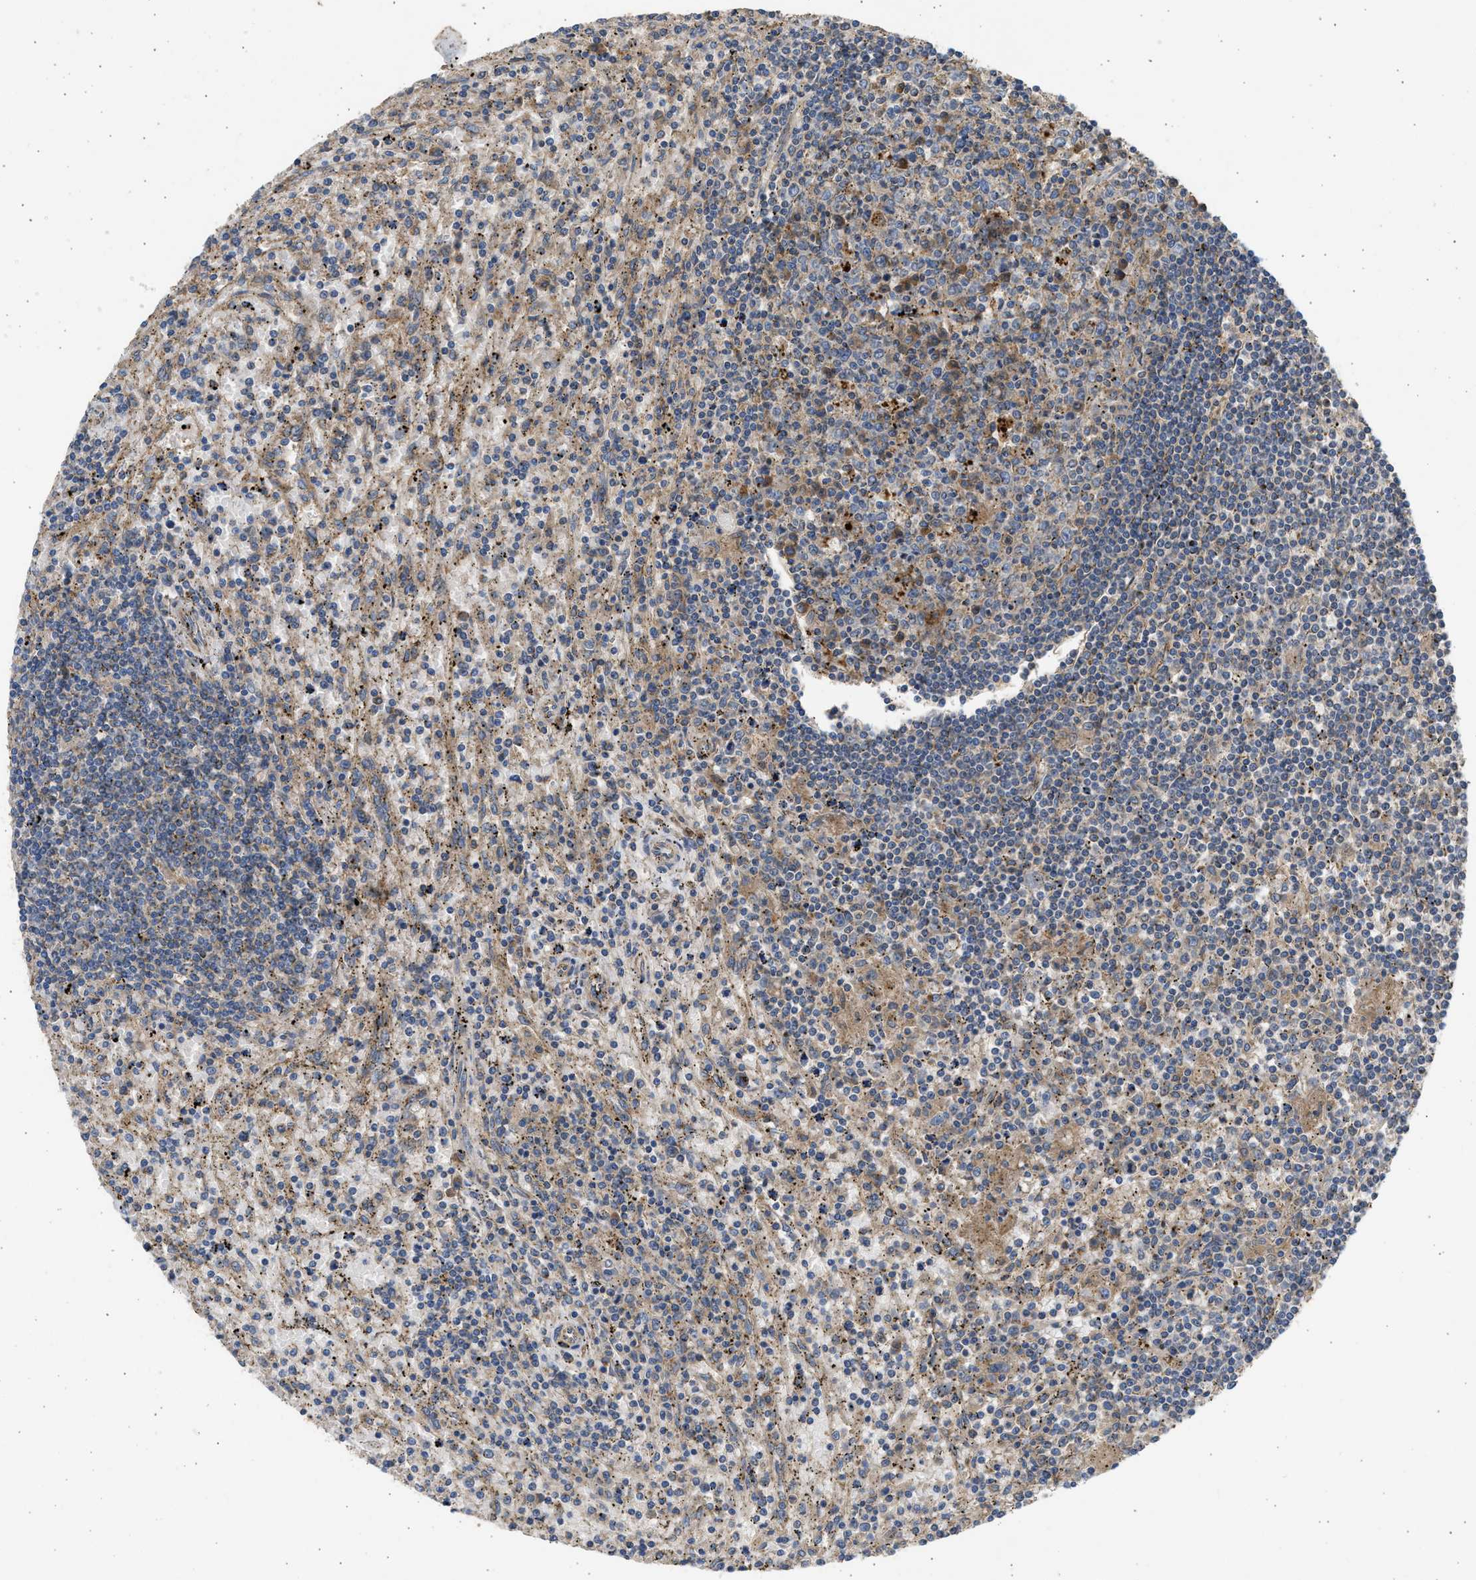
{"staining": {"intensity": "weak", "quantity": "25%-75%", "location": "cytoplasmic/membranous"}, "tissue": "lymphoma", "cell_type": "Tumor cells", "image_type": "cancer", "snomed": [{"axis": "morphology", "description": "Malignant lymphoma, non-Hodgkin's type, Low grade"}, {"axis": "topography", "description": "Spleen"}], "caption": "Malignant lymphoma, non-Hodgkin's type (low-grade) tissue displays weak cytoplasmic/membranous positivity in approximately 25%-75% of tumor cells, visualized by immunohistochemistry.", "gene": "CSRNP2", "patient": {"sex": "male", "age": 76}}